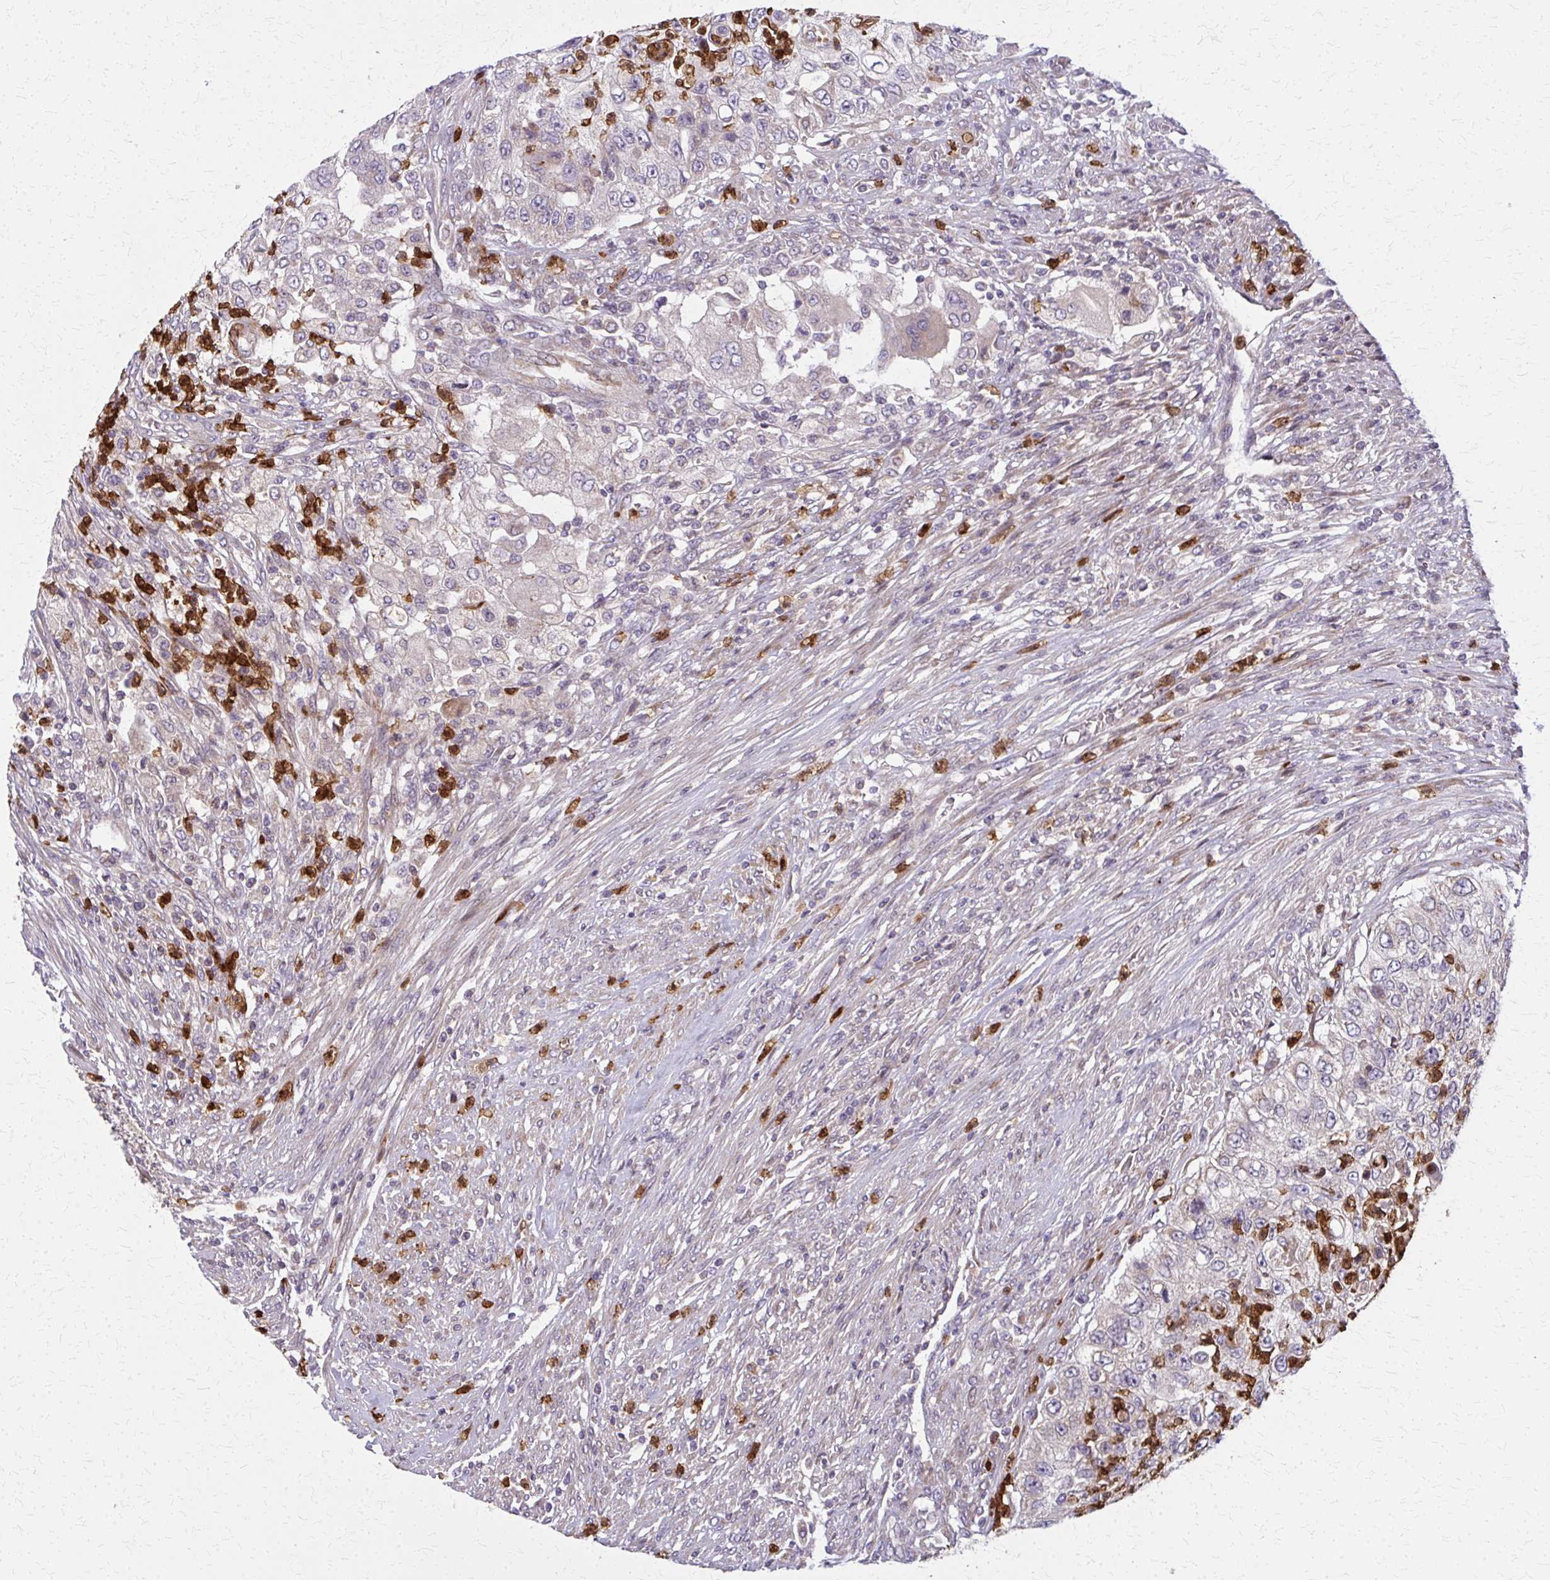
{"staining": {"intensity": "weak", "quantity": "<25%", "location": "cytoplasmic/membranous"}, "tissue": "urothelial cancer", "cell_type": "Tumor cells", "image_type": "cancer", "snomed": [{"axis": "morphology", "description": "Urothelial carcinoma, High grade"}, {"axis": "topography", "description": "Urinary bladder"}], "caption": "Micrograph shows no significant protein staining in tumor cells of urothelial cancer. The staining was performed using DAB to visualize the protein expression in brown, while the nuclei were stained in blue with hematoxylin (Magnification: 20x).", "gene": "MCCC1", "patient": {"sex": "female", "age": 60}}